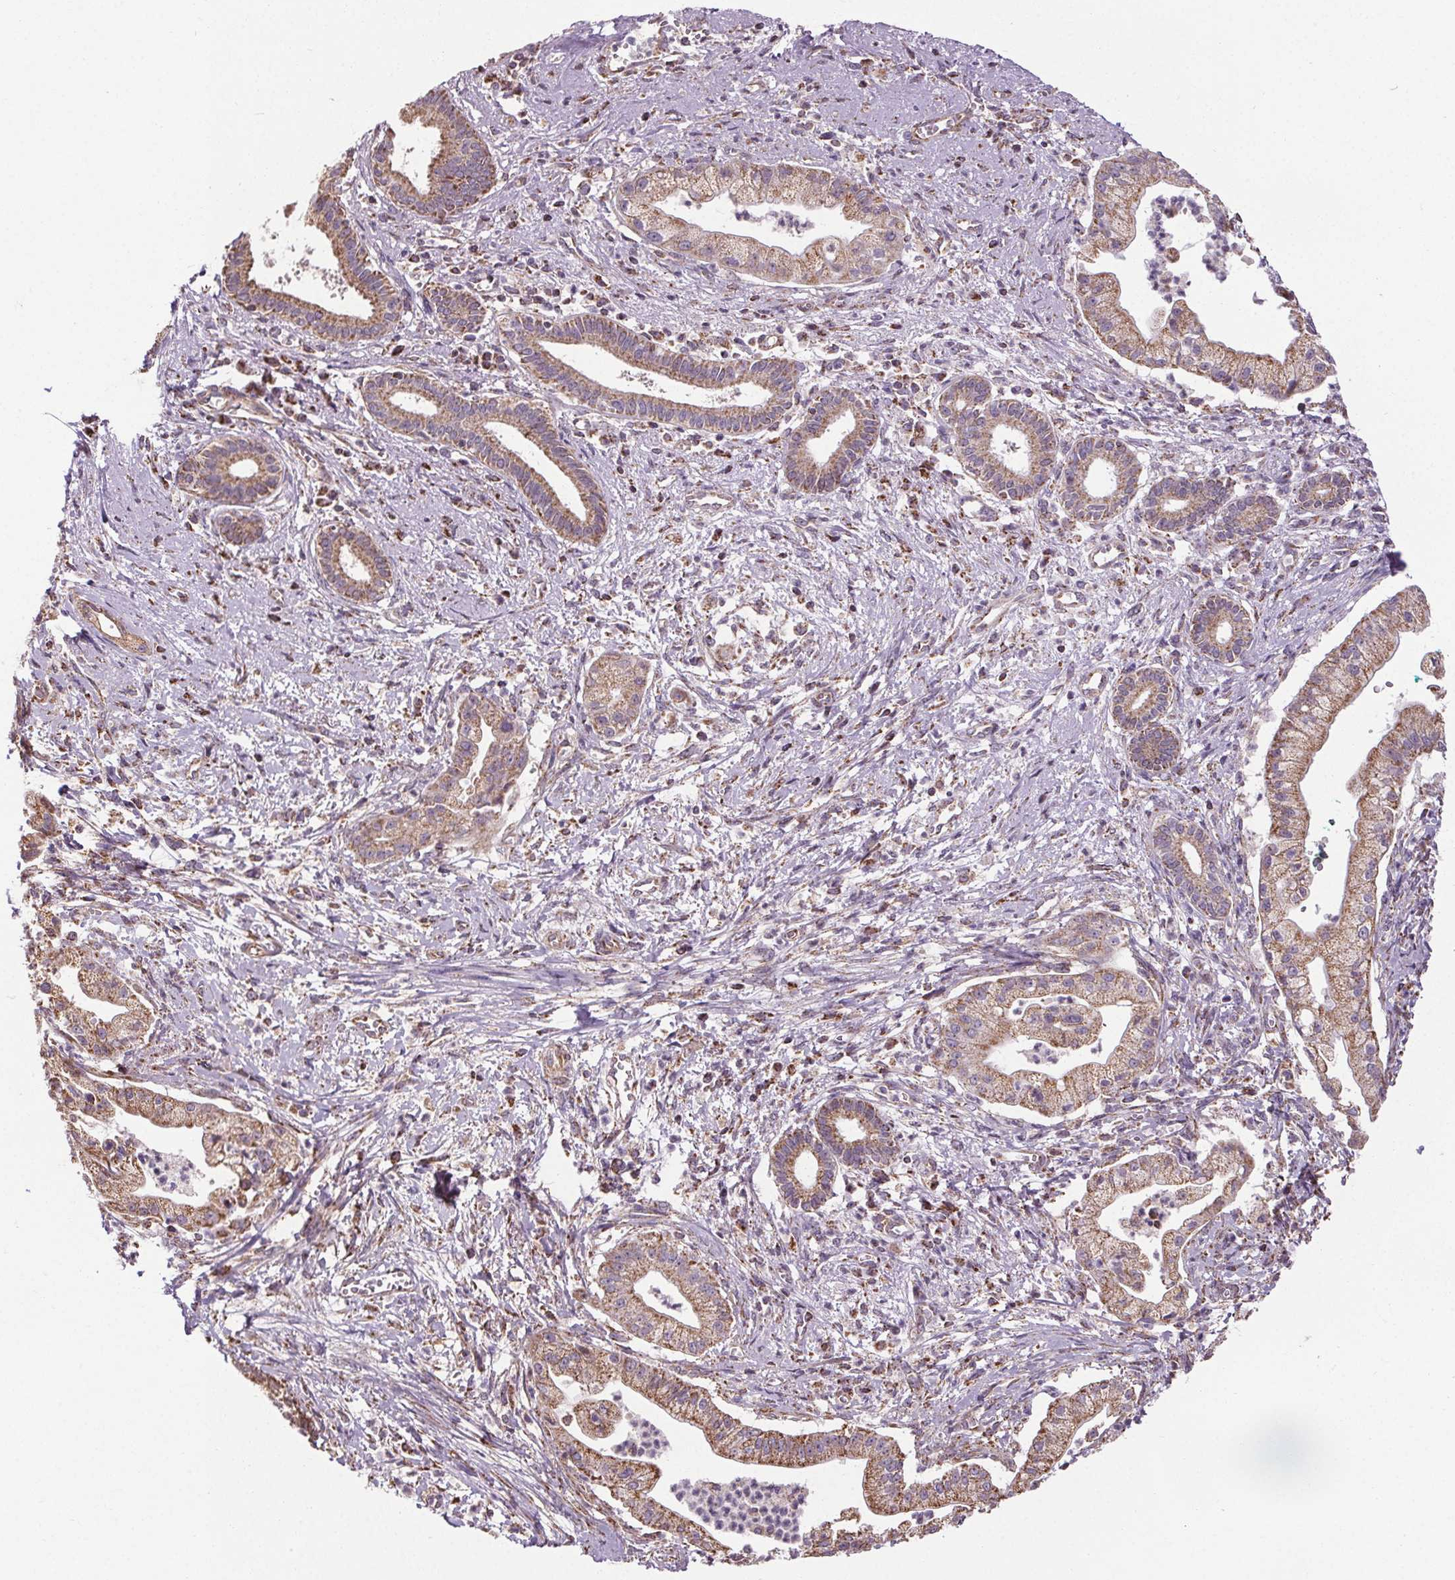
{"staining": {"intensity": "moderate", "quantity": ">75%", "location": "cytoplasmic/membranous"}, "tissue": "pancreatic cancer", "cell_type": "Tumor cells", "image_type": "cancer", "snomed": [{"axis": "morphology", "description": "Normal tissue, NOS"}, {"axis": "morphology", "description": "Adenocarcinoma, NOS"}, {"axis": "topography", "description": "Lymph node"}, {"axis": "topography", "description": "Pancreas"}], "caption": "High-magnification brightfield microscopy of pancreatic cancer (adenocarcinoma) stained with DAB (brown) and counterstained with hematoxylin (blue). tumor cells exhibit moderate cytoplasmic/membranous expression is appreciated in approximately>75% of cells.", "gene": "ZNF548", "patient": {"sex": "female", "age": 58}}